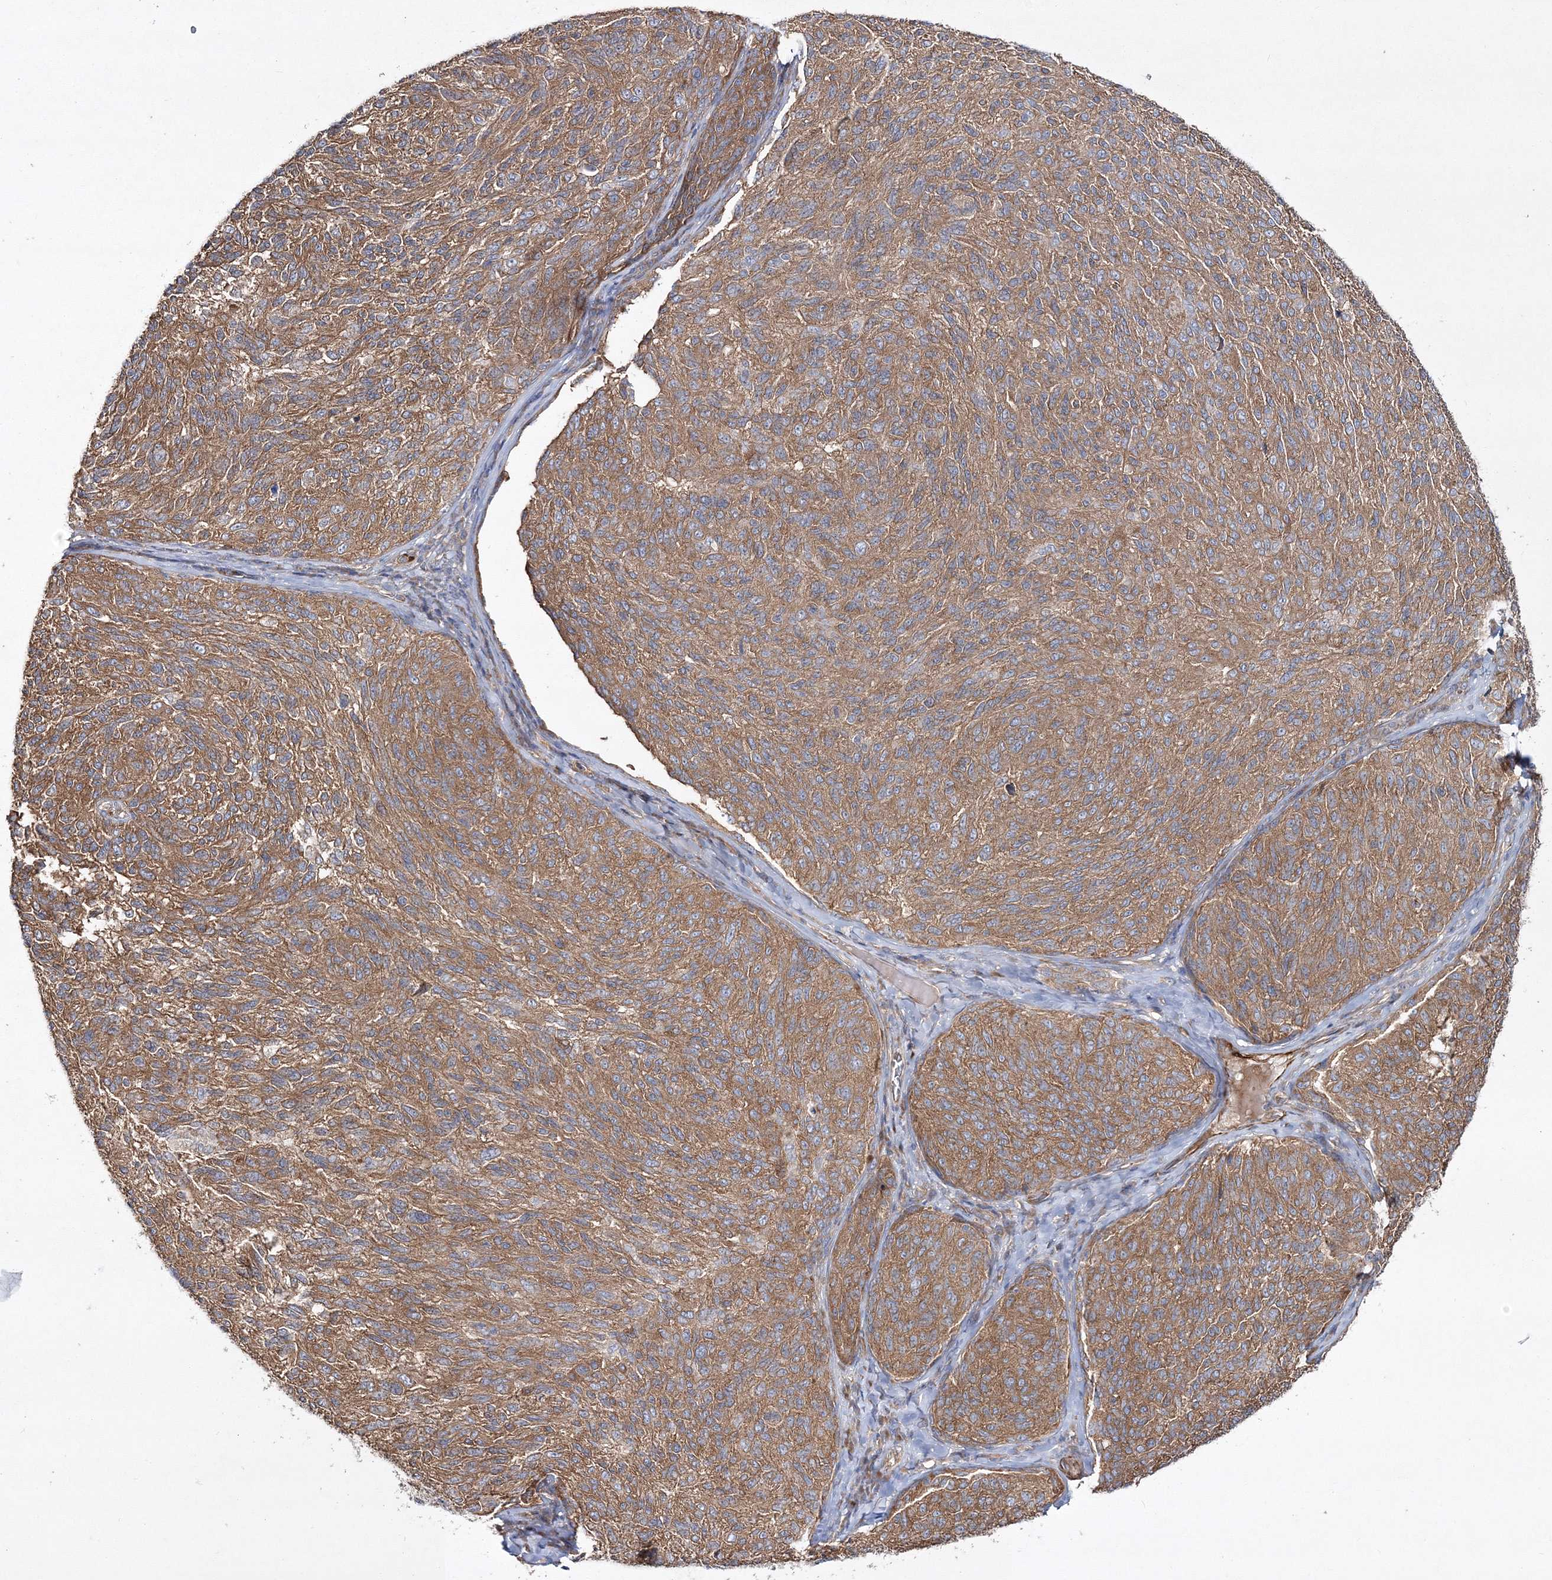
{"staining": {"intensity": "moderate", "quantity": ">75%", "location": "cytoplasmic/membranous"}, "tissue": "melanoma", "cell_type": "Tumor cells", "image_type": "cancer", "snomed": [{"axis": "morphology", "description": "Malignant melanoma, NOS"}, {"axis": "topography", "description": "Skin"}], "caption": "Immunohistochemical staining of human malignant melanoma exhibits medium levels of moderate cytoplasmic/membranous protein staining in about >75% of tumor cells.", "gene": "ZSWIM6", "patient": {"sex": "female", "age": 73}}